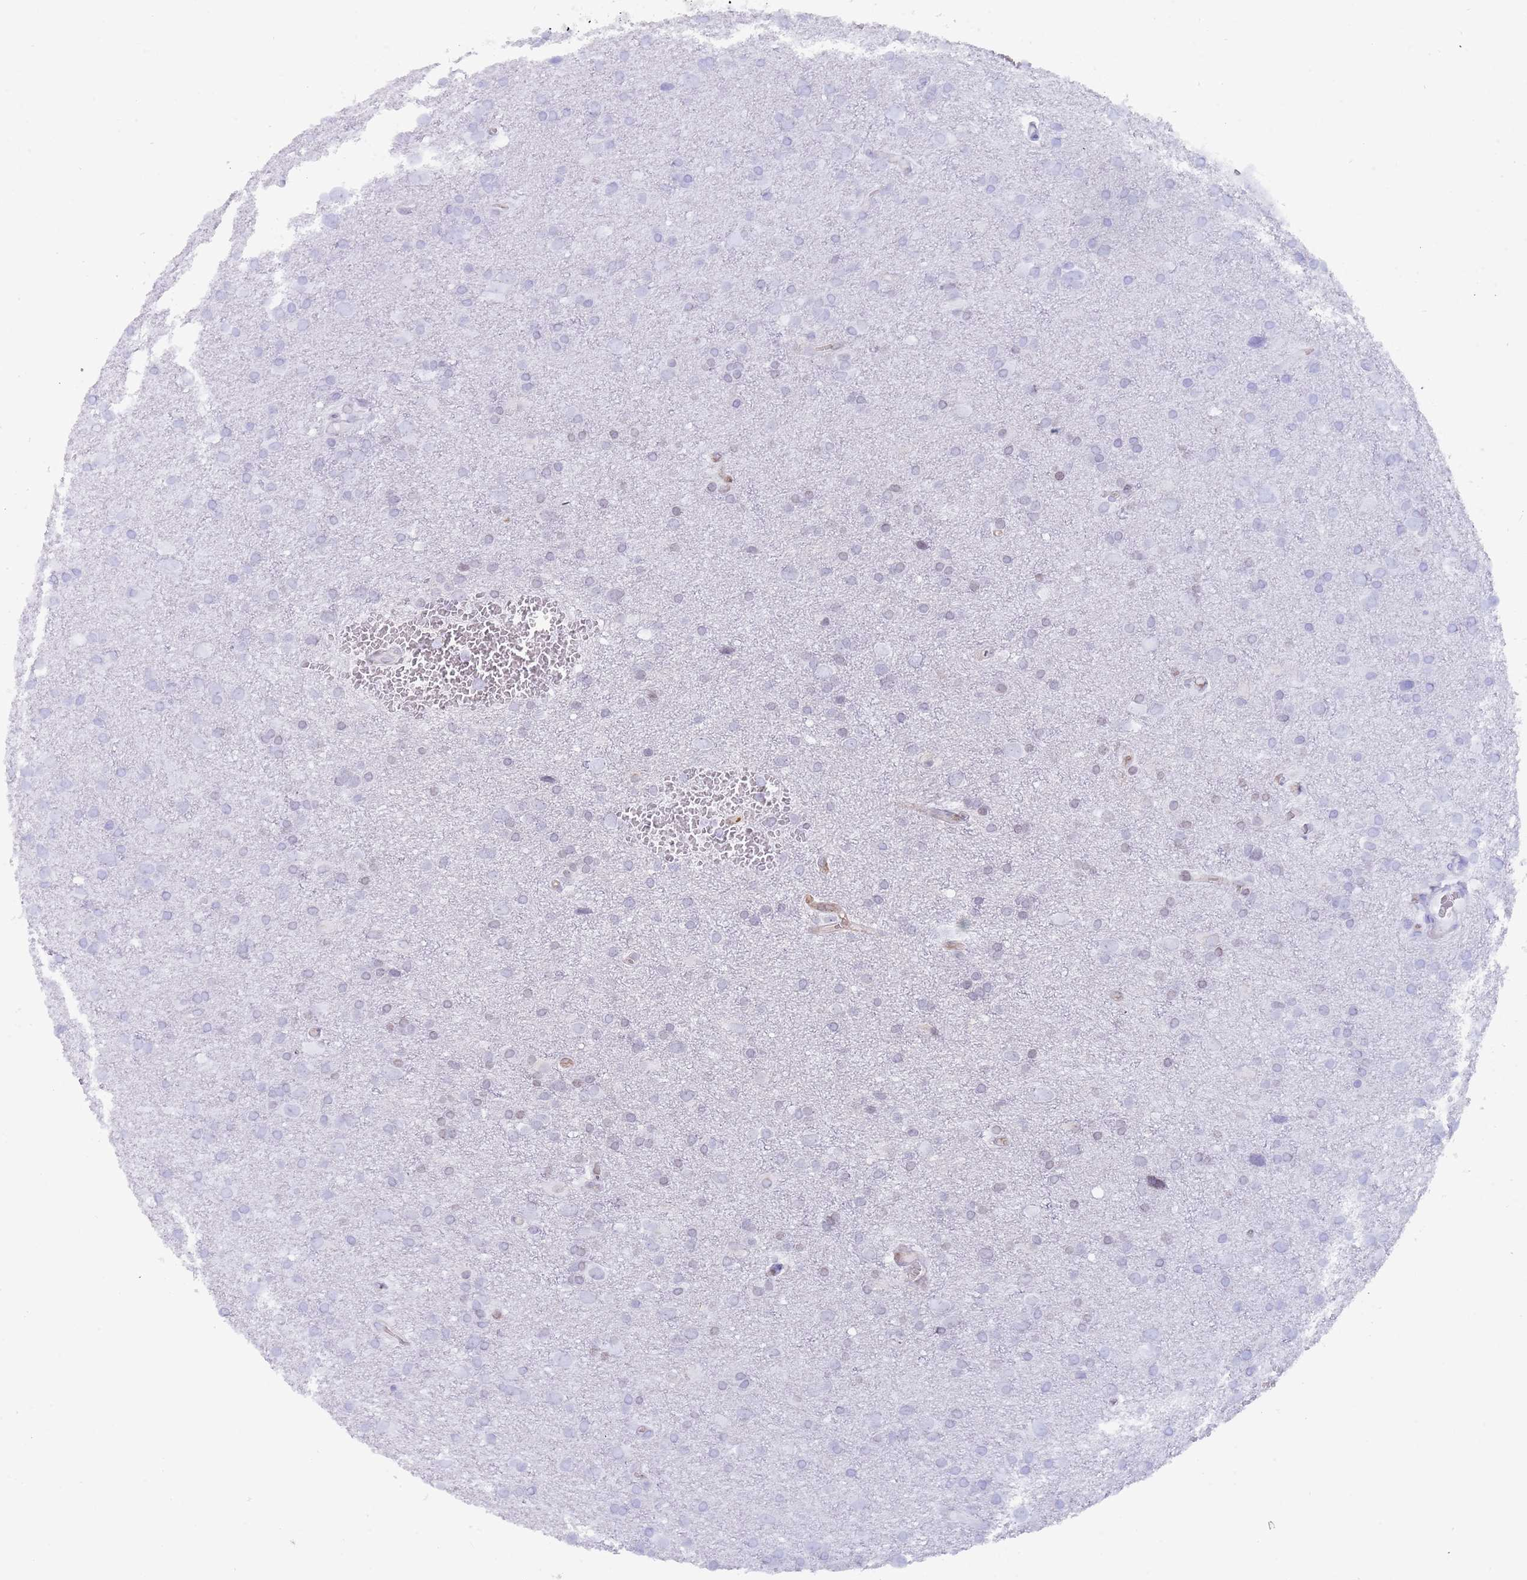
{"staining": {"intensity": "weak", "quantity": "<25%", "location": "nuclear"}, "tissue": "glioma", "cell_type": "Tumor cells", "image_type": "cancer", "snomed": [{"axis": "morphology", "description": "Glioma, malignant, Low grade"}, {"axis": "topography", "description": "Brain"}], "caption": "High power microscopy photomicrograph of an immunohistochemistry histopathology image of glioma, revealing no significant expression in tumor cells.", "gene": "HDAC8", "patient": {"sex": "female", "age": 32}}